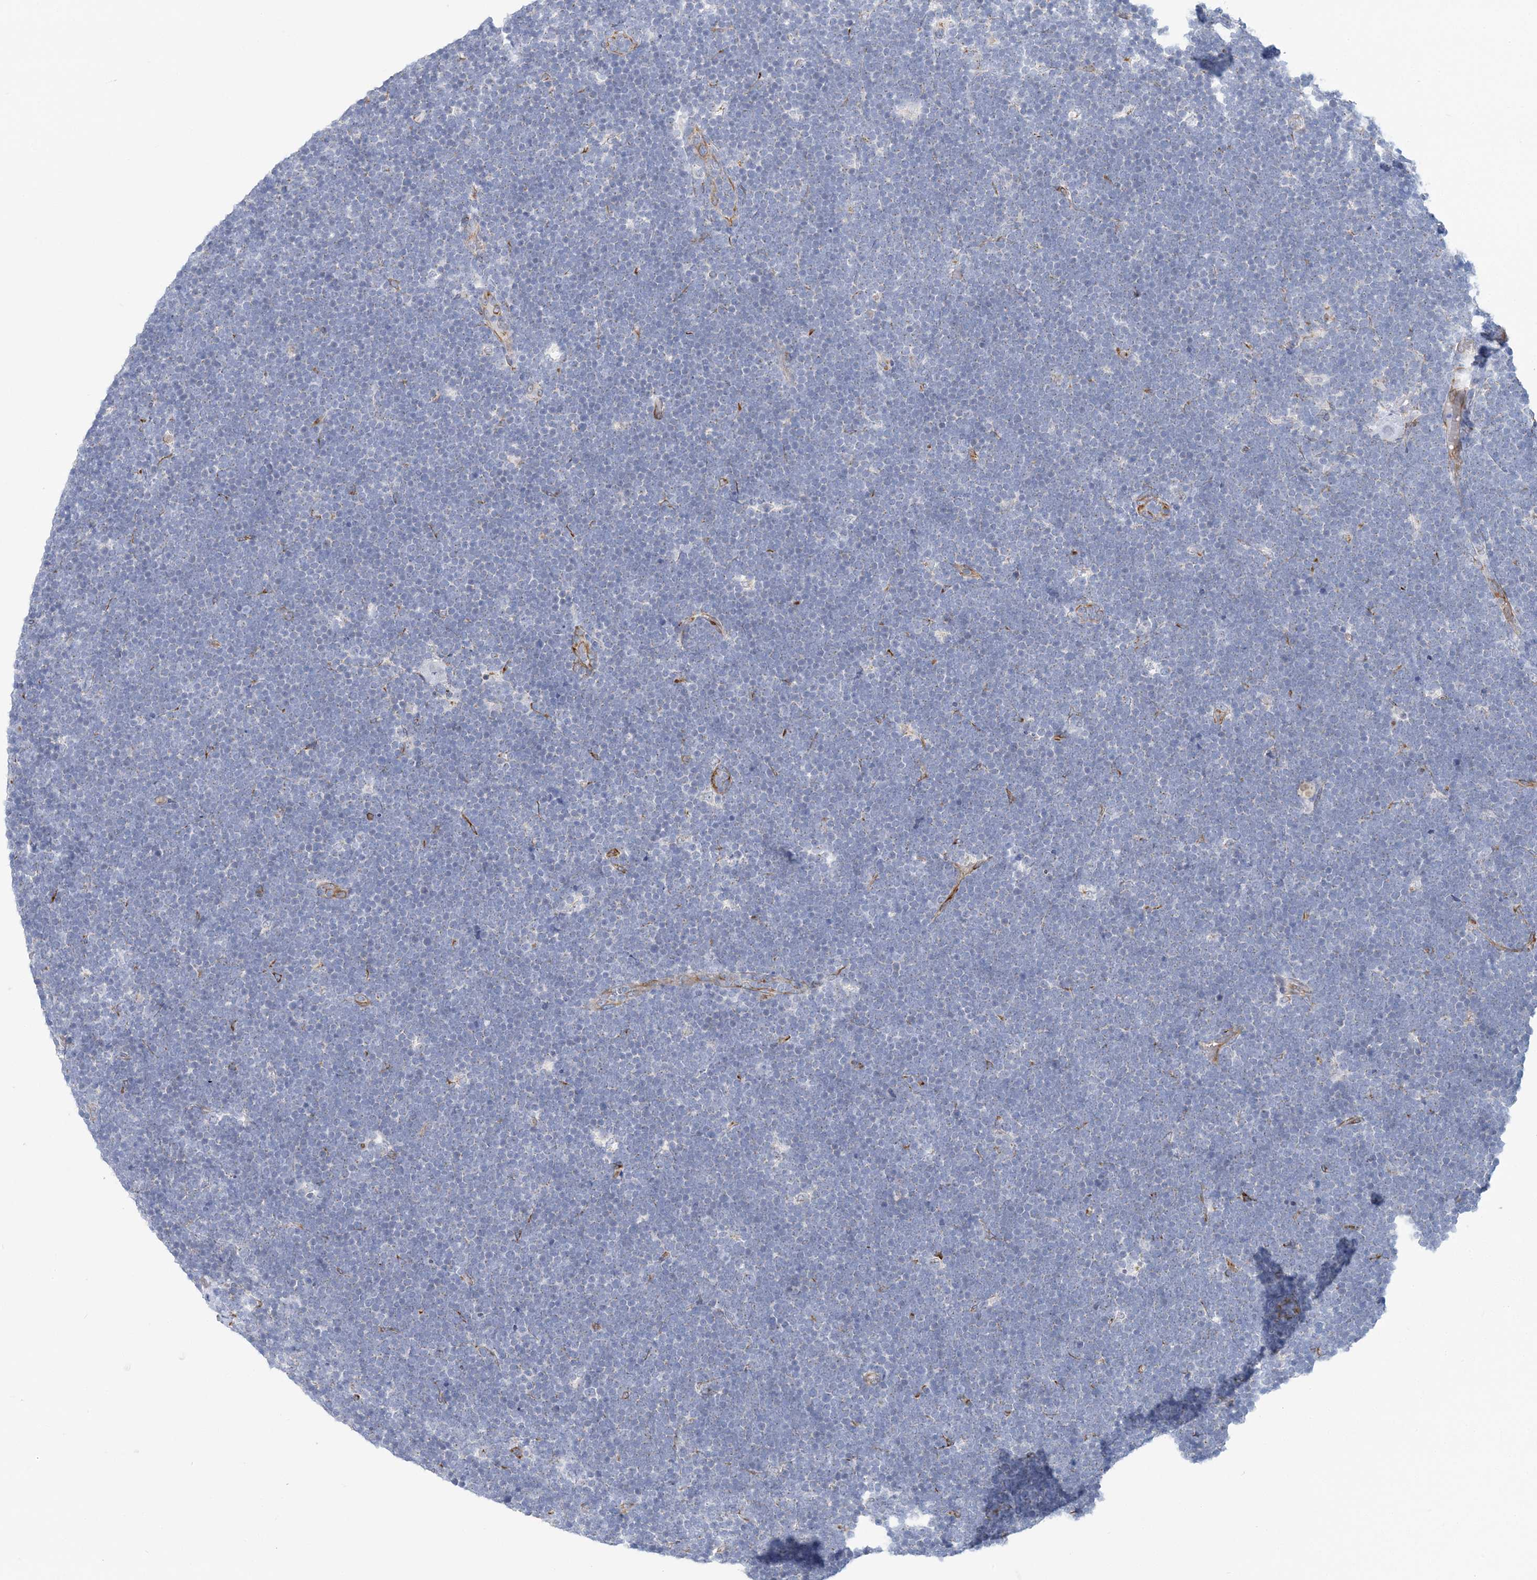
{"staining": {"intensity": "negative", "quantity": "none", "location": "none"}, "tissue": "lymphoma", "cell_type": "Tumor cells", "image_type": "cancer", "snomed": [{"axis": "morphology", "description": "Malignant lymphoma, non-Hodgkin's type, High grade"}, {"axis": "topography", "description": "Lymph node"}], "caption": "Immunohistochemistry (IHC) photomicrograph of neoplastic tissue: human lymphoma stained with DAB reveals no significant protein positivity in tumor cells.", "gene": "PLEKHG4B", "patient": {"sex": "male", "age": 13}}